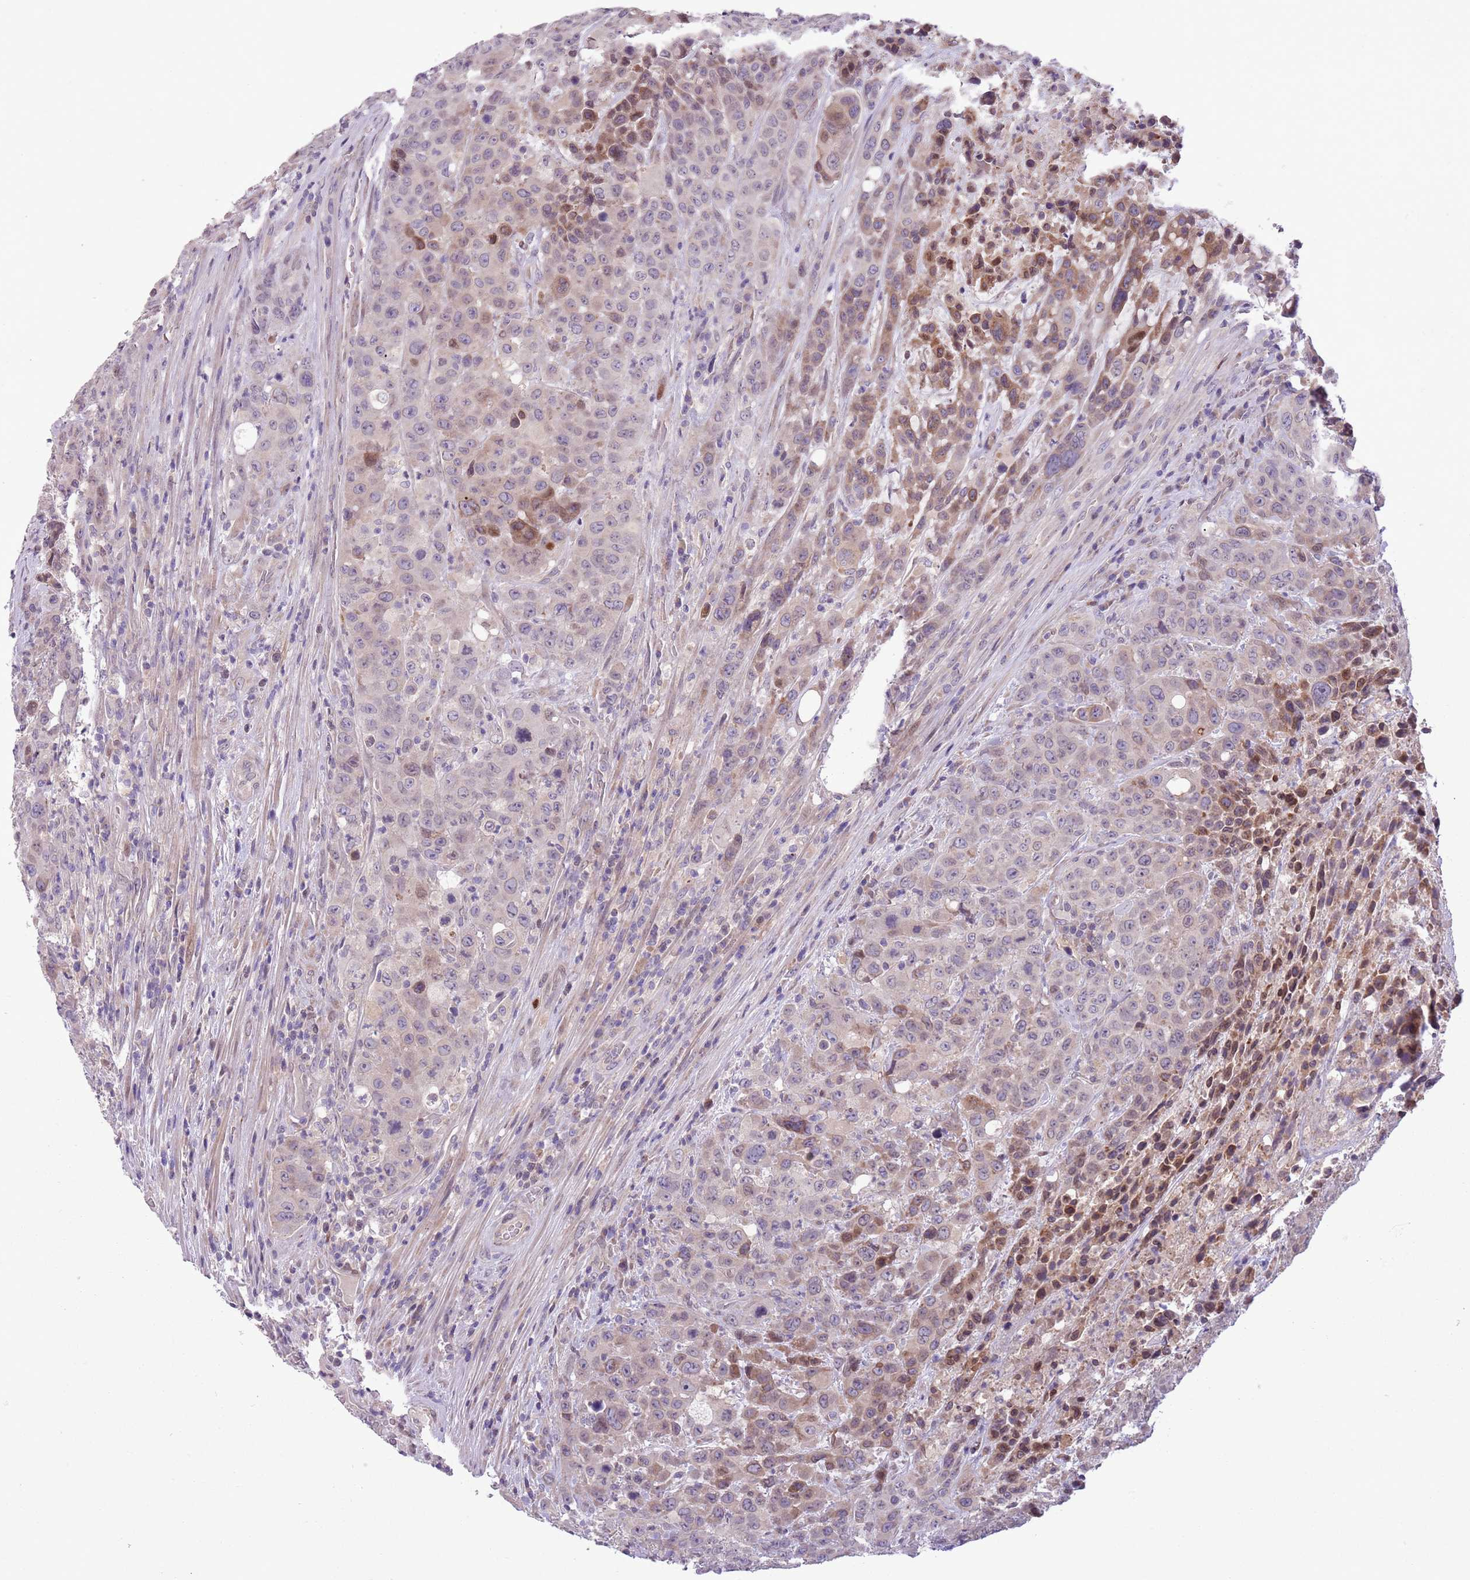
{"staining": {"intensity": "moderate", "quantity": "<25%", "location": "cytoplasmic/membranous"}, "tissue": "colorectal cancer", "cell_type": "Tumor cells", "image_type": "cancer", "snomed": [{"axis": "morphology", "description": "Adenocarcinoma, NOS"}, {"axis": "topography", "description": "Colon"}], "caption": "Immunohistochemistry (IHC) image of neoplastic tissue: human colorectal cancer stained using immunohistochemistry (IHC) displays low levels of moderate protein expression localized specifically in the cytoplasmic/membranous of tumor cells, appearing as a cytoplasmic/membranous brown color.", "gene": "CCND2", "patient": {"sex": "male", "age": 62}}